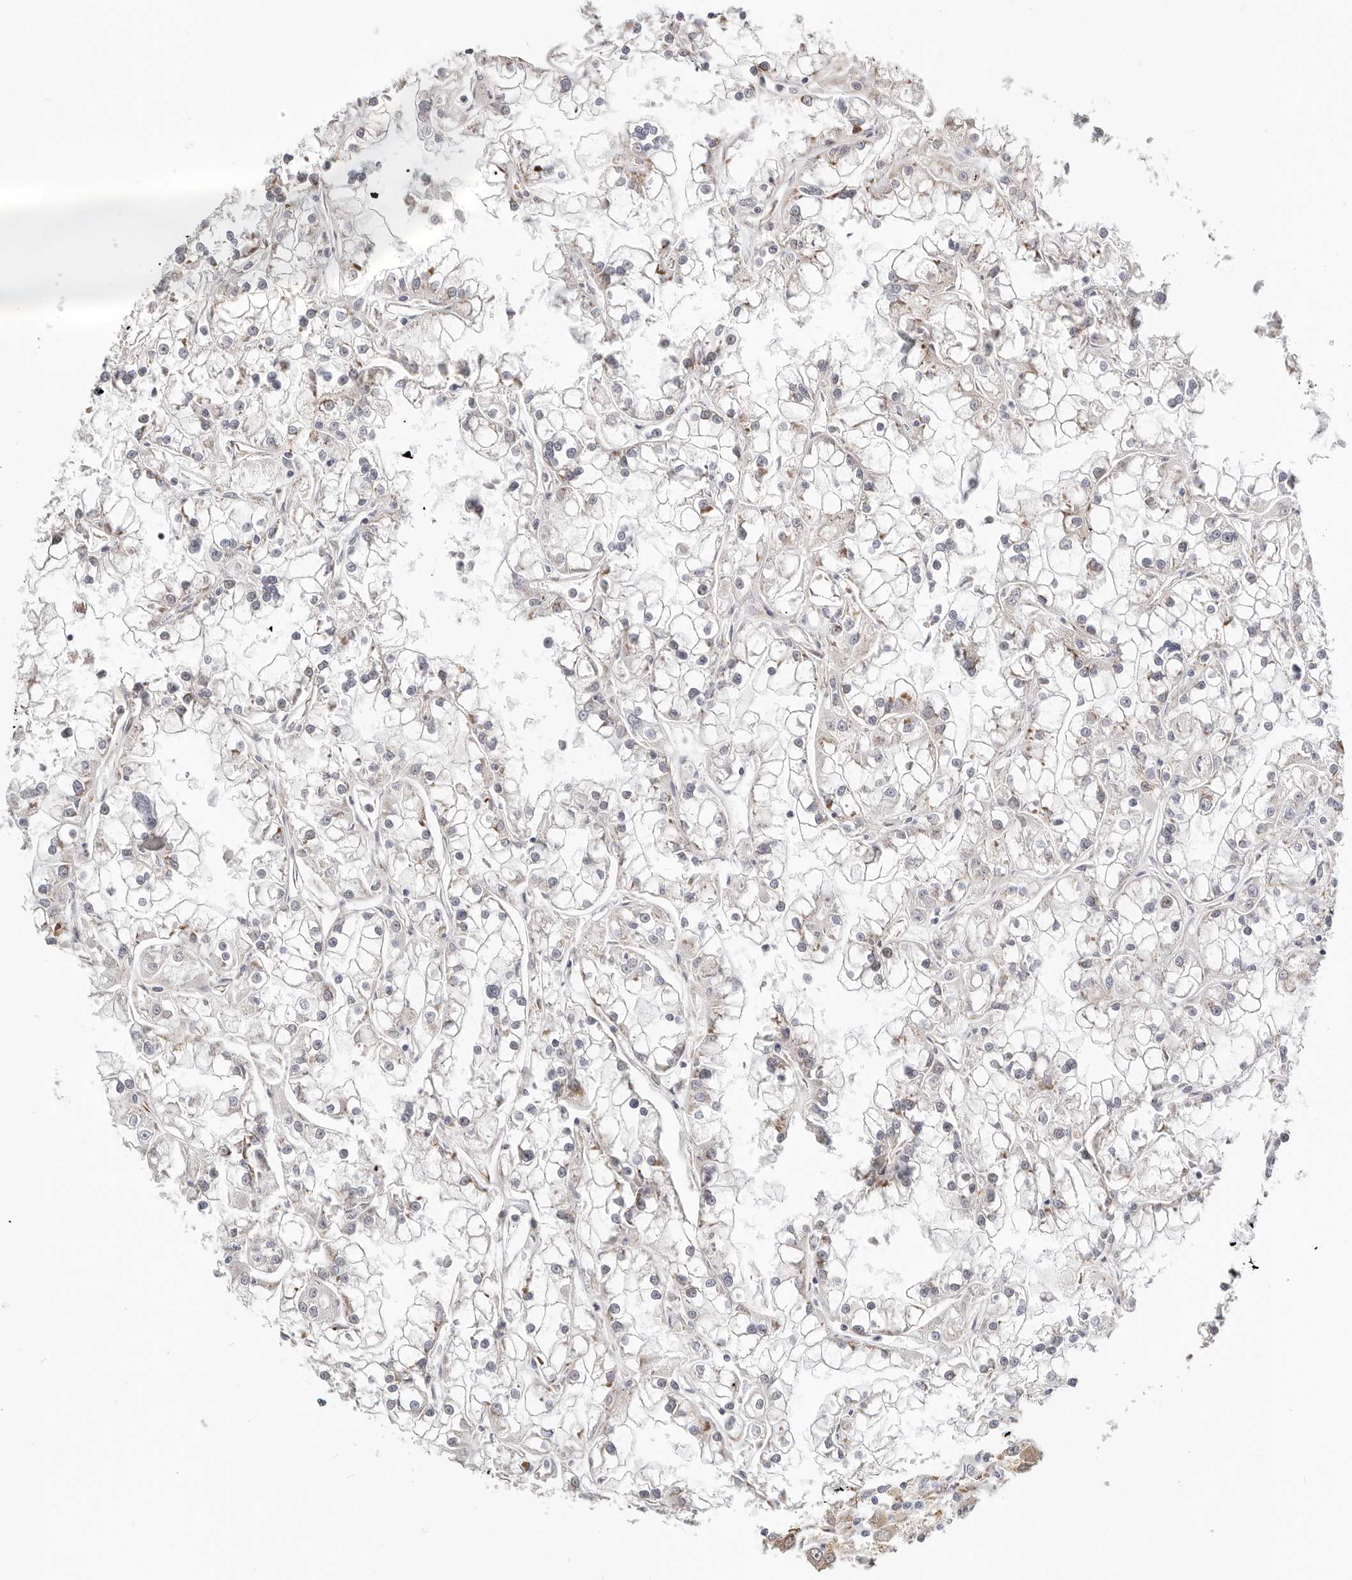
{"staining": {"intensity": "moderate", "quantity": "<25%", "location": "cytoplasmic/membranous"}, "tissue": "renal cancer", "cell_type": "Tumor cells", "image_type": "cancer", "snomed": [{"axis": "morphology", "description": "Adenocarcinoma, NOS"}, {"axis": "topography", "description": "Kidney"}], "caption": "Immunohistochemistry (IHC) (DAB) staining of human renal adenocarcinoma shows moderate cytoplasmic/membranous protein expression in about <25% of tumor cells.", "gene": "IL32", "patient": {"sex": "female", "age": 52}}